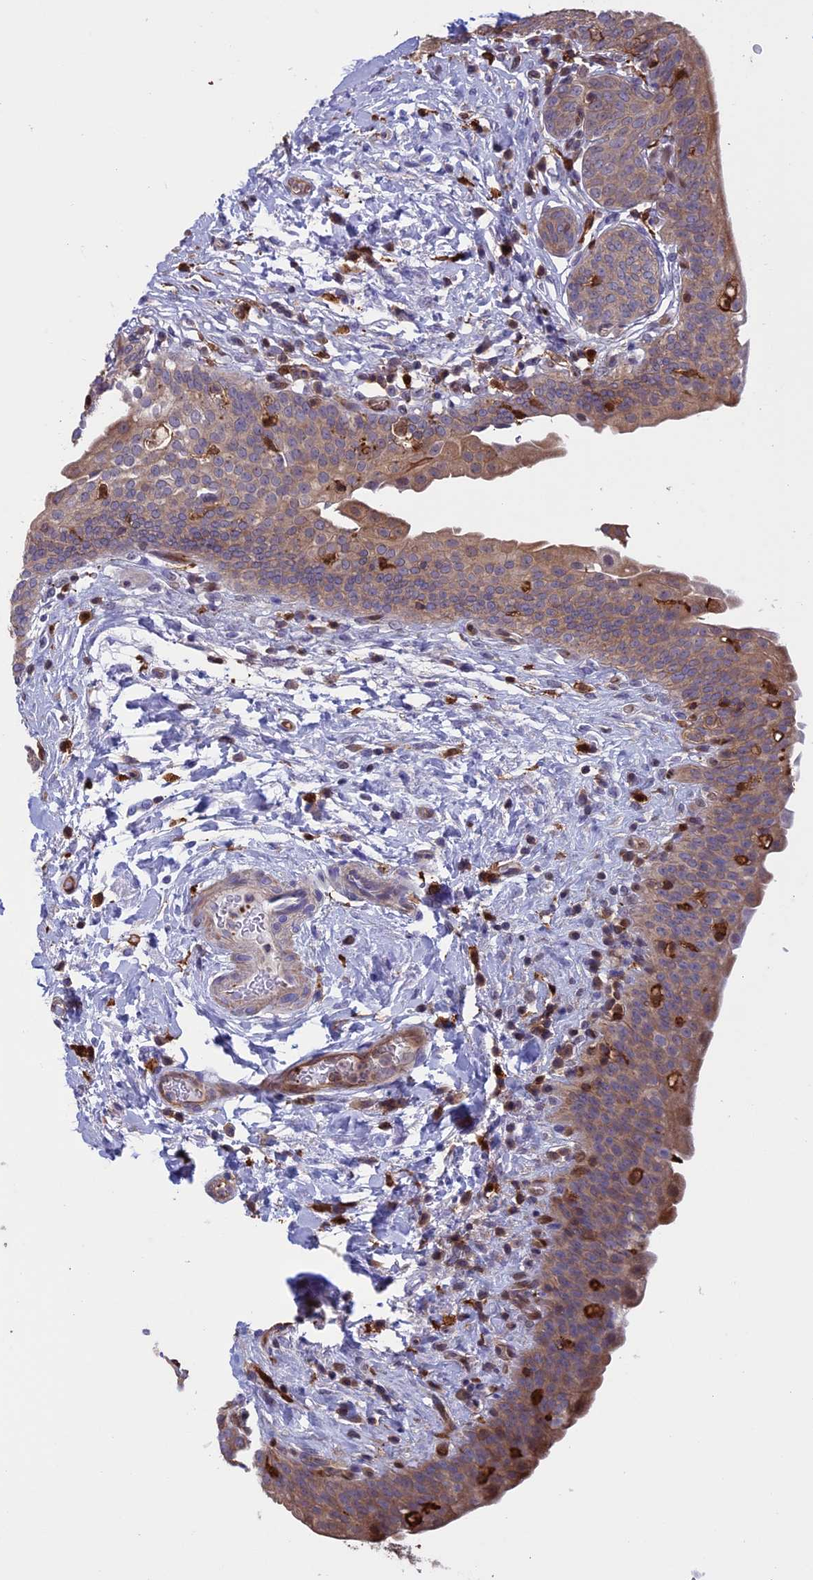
{"staining": {"intensity": "weak", "quantity": ">75%", "location": "cytoplasmic/membranous"}, "tissue": "urinary bladder", "cell_type": "Urothelial cells", "image_type": "normal", "snomed": [{"axis": "morphology", "description": "Normal tissue, NOS"}, {"axis": "topography", "description": "Urinary bladder"}], "caption": "This histopathology image shows normal urinary bladder stained with immunohistochemistry (IHC) to label a protein in brown. The cytoplasmic/membranous of urothelial cells show weak positivity for the protein. Nuclei are counter-stained blue.", "gene": "ARHGAP18", "patient": {"sex": "male", "age": 83}}